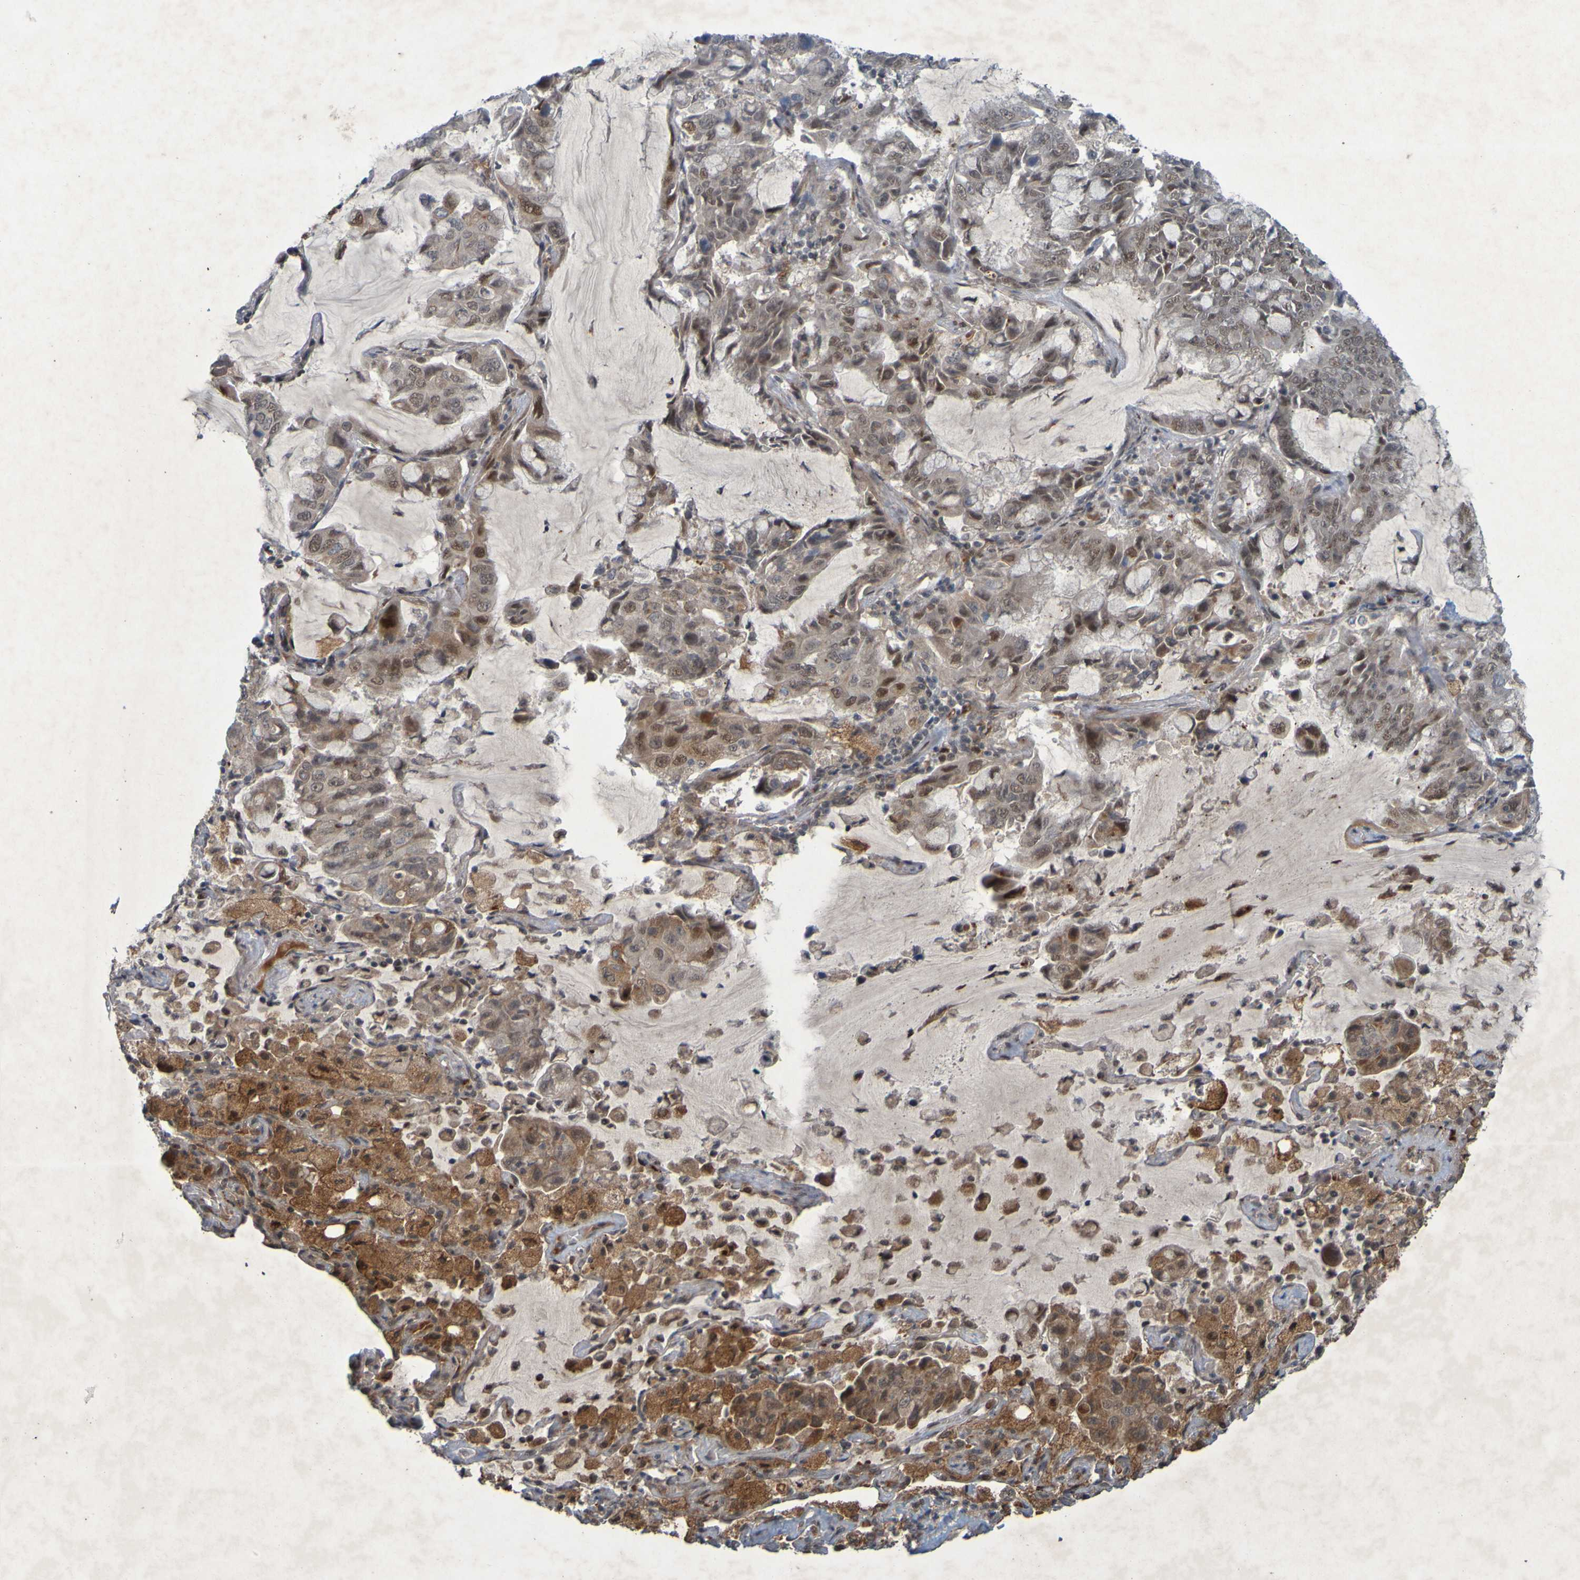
{"staining": {"intensity": "moderate", "quantity": "25%-75%", "location": "cytoplasmic/membranous,nuclear"}, "tissue": "lung cancer", "cell_type": "Tumor cells", "image_type": "cancer", "snomed": [{"axis": "morphology", "description": "Adenocarcinoma, NOS"}, {"axis": "topography", "description": "Lung"}], "caption": "About 25%-75% of tumor cells in lung cancer (adenocarcinoma) demonstrate moderate cytoplasmic/membranous and nuclear protein expression as visualized by brown immunohistochemical staining.", "gene": "MCPH1", "patient": {"sex": "male", "age": 64}}